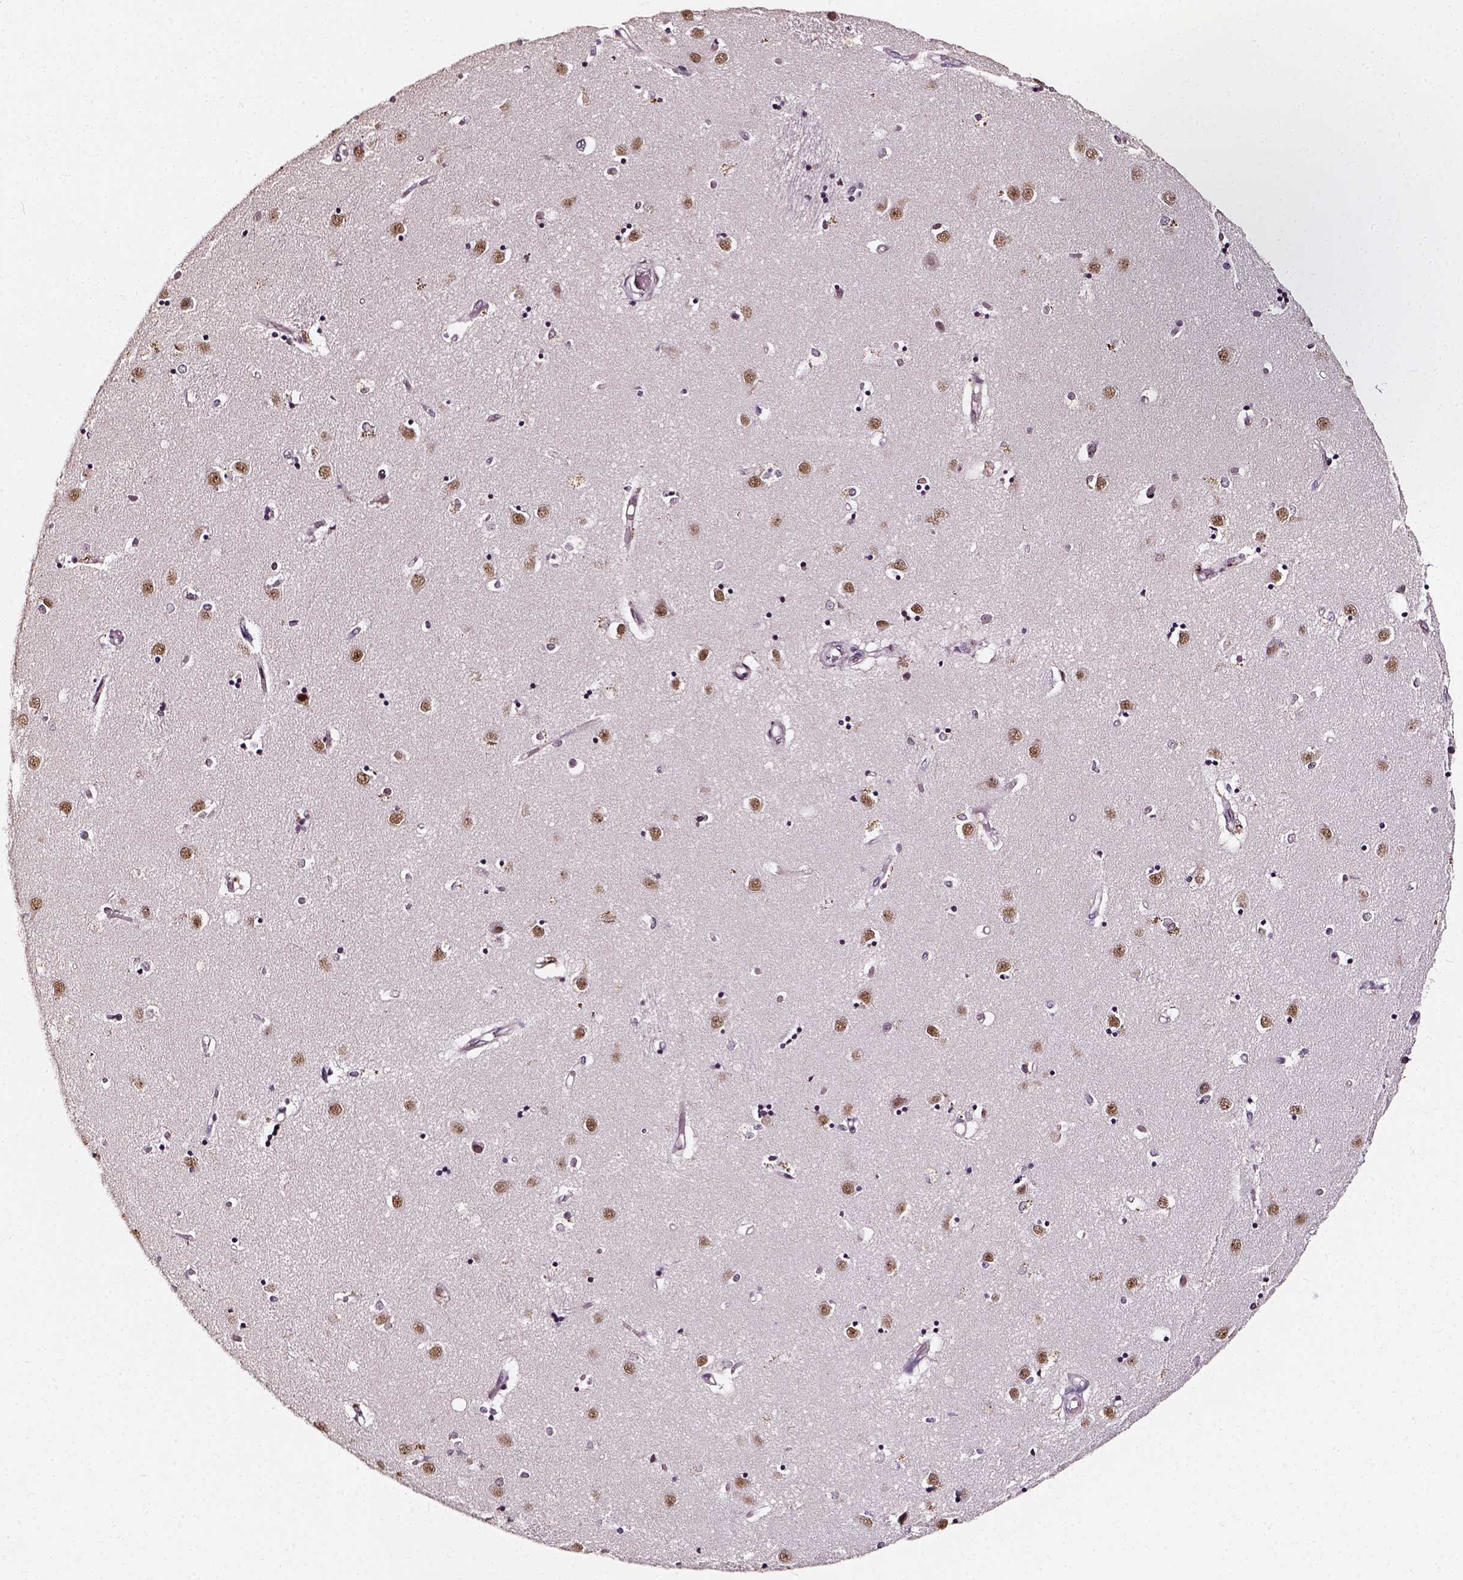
{"staining": {"intensity": "moderate", "quantity": "<25%", "location": "nuclear"}, "tissue": "caudate", "cell_type": "Glial cells", "image_type": "normal", "snomed": [{"axis": "morphology", "description": "Normal tissue, NOS"}, {"axis": "topography", "description": "Lateral ventricle wall"}], "caption": "DAB (3,3'-diaminobenzidine) immunohistochemical staining of unremarkable human caudate exhibits moderate nuclear protein expression in approximately <25% of glial cells. The staining was performed using DAB to visualize the protein expression in brown, while the nuclei were stained in blue with hematoxylin (Magnification: 20x).", "gene": "NACC1", "patient": {"sex": "male", "age": 54}}